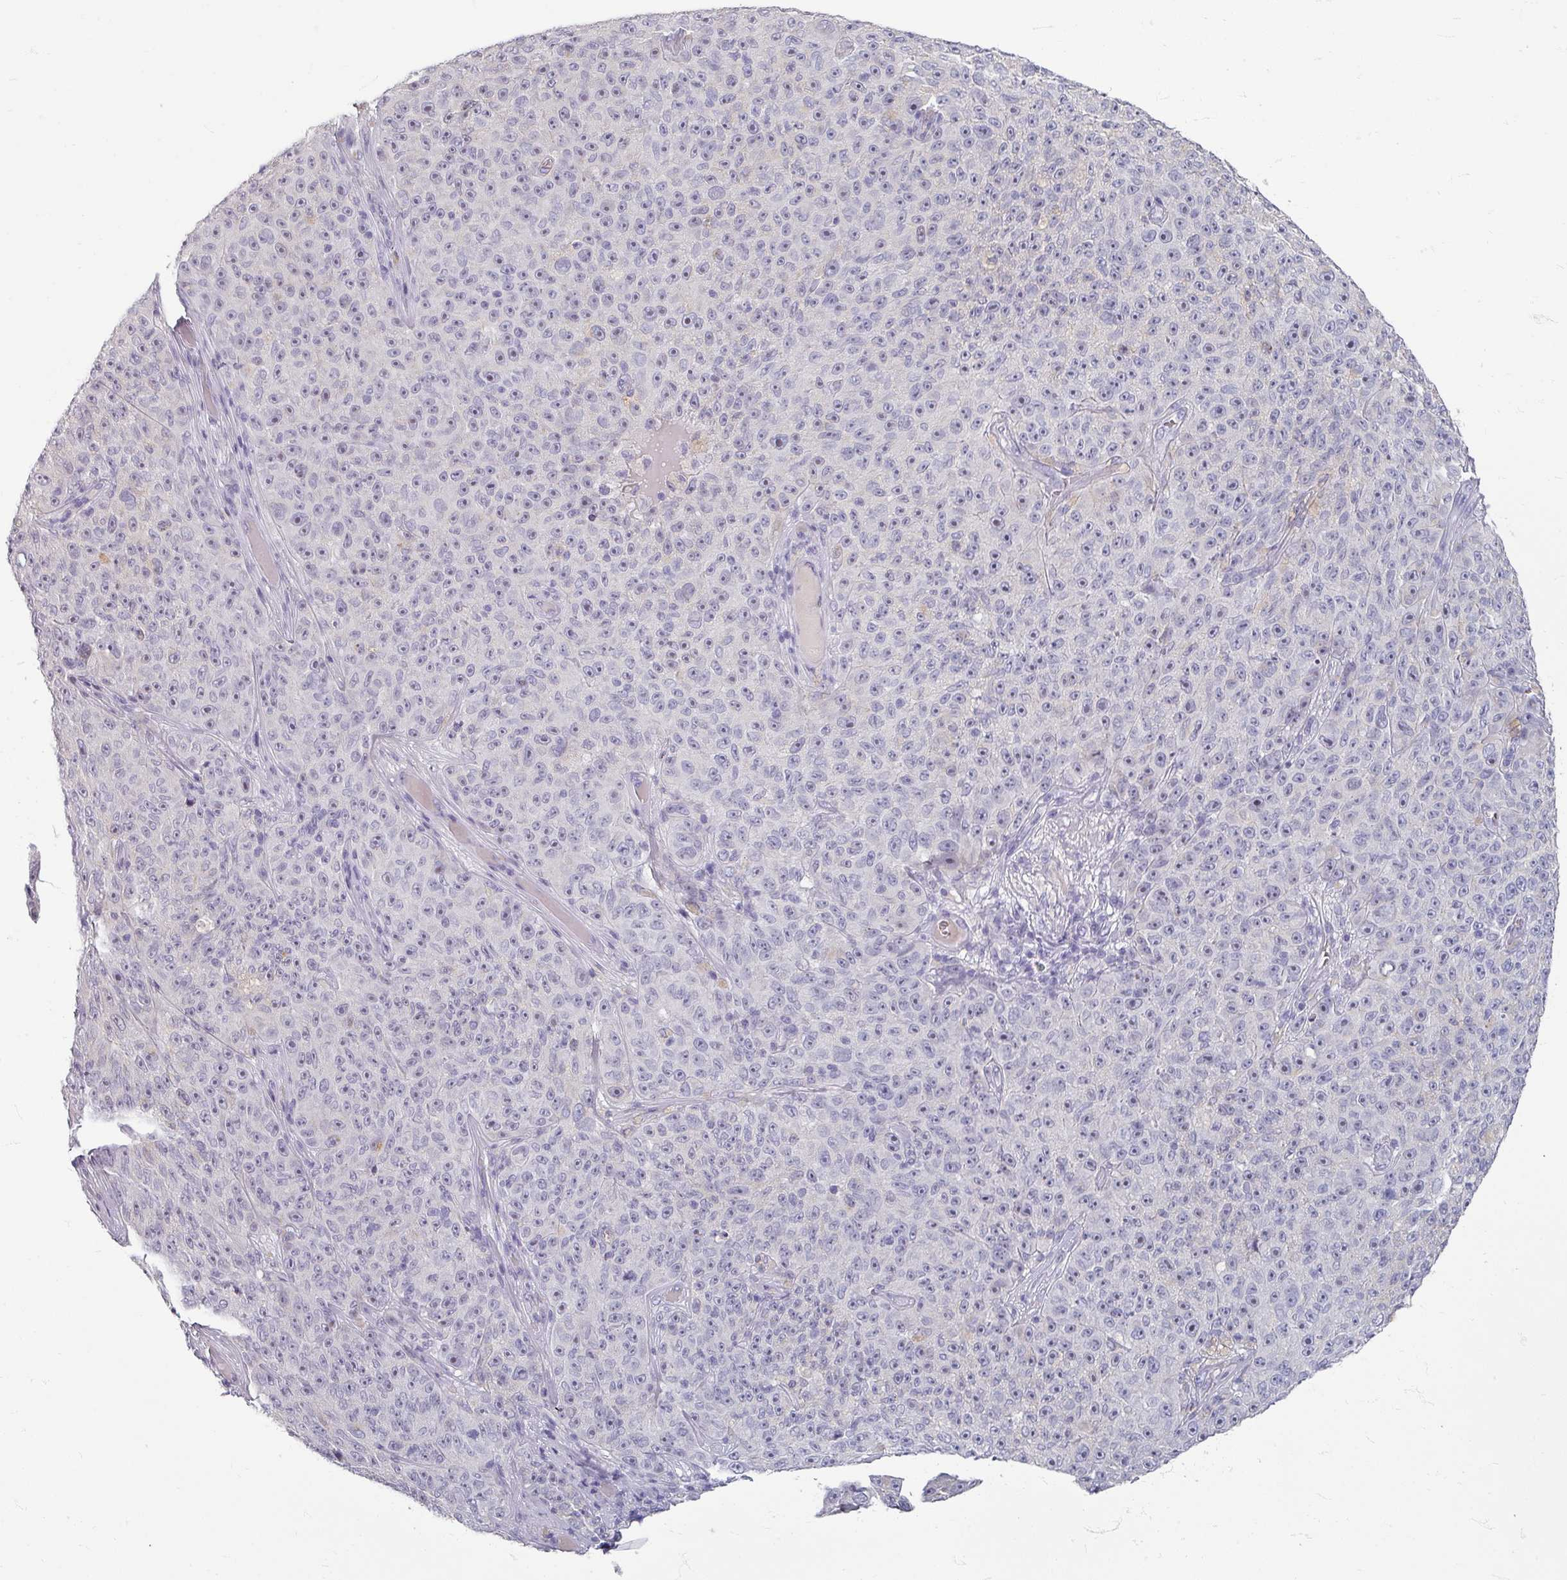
{"staining": {"intensity": "negative", "quantity": "none", "location": "none"}, "tissue": "melanoma", "cell_type": "Tumor cells", "image_type": "cancer", "snomed": [{"axis": "morphology", "description": "Malignant melanoma, NOS"}, {"axis": "topography", "description": "Skin"}], "caption": "The immunohistochemistry histopathology image has no significant staining in tumor cells of melanoma tissue.", "gene": "ZNF878", "patient": {"sex": "female", "age": 82}}